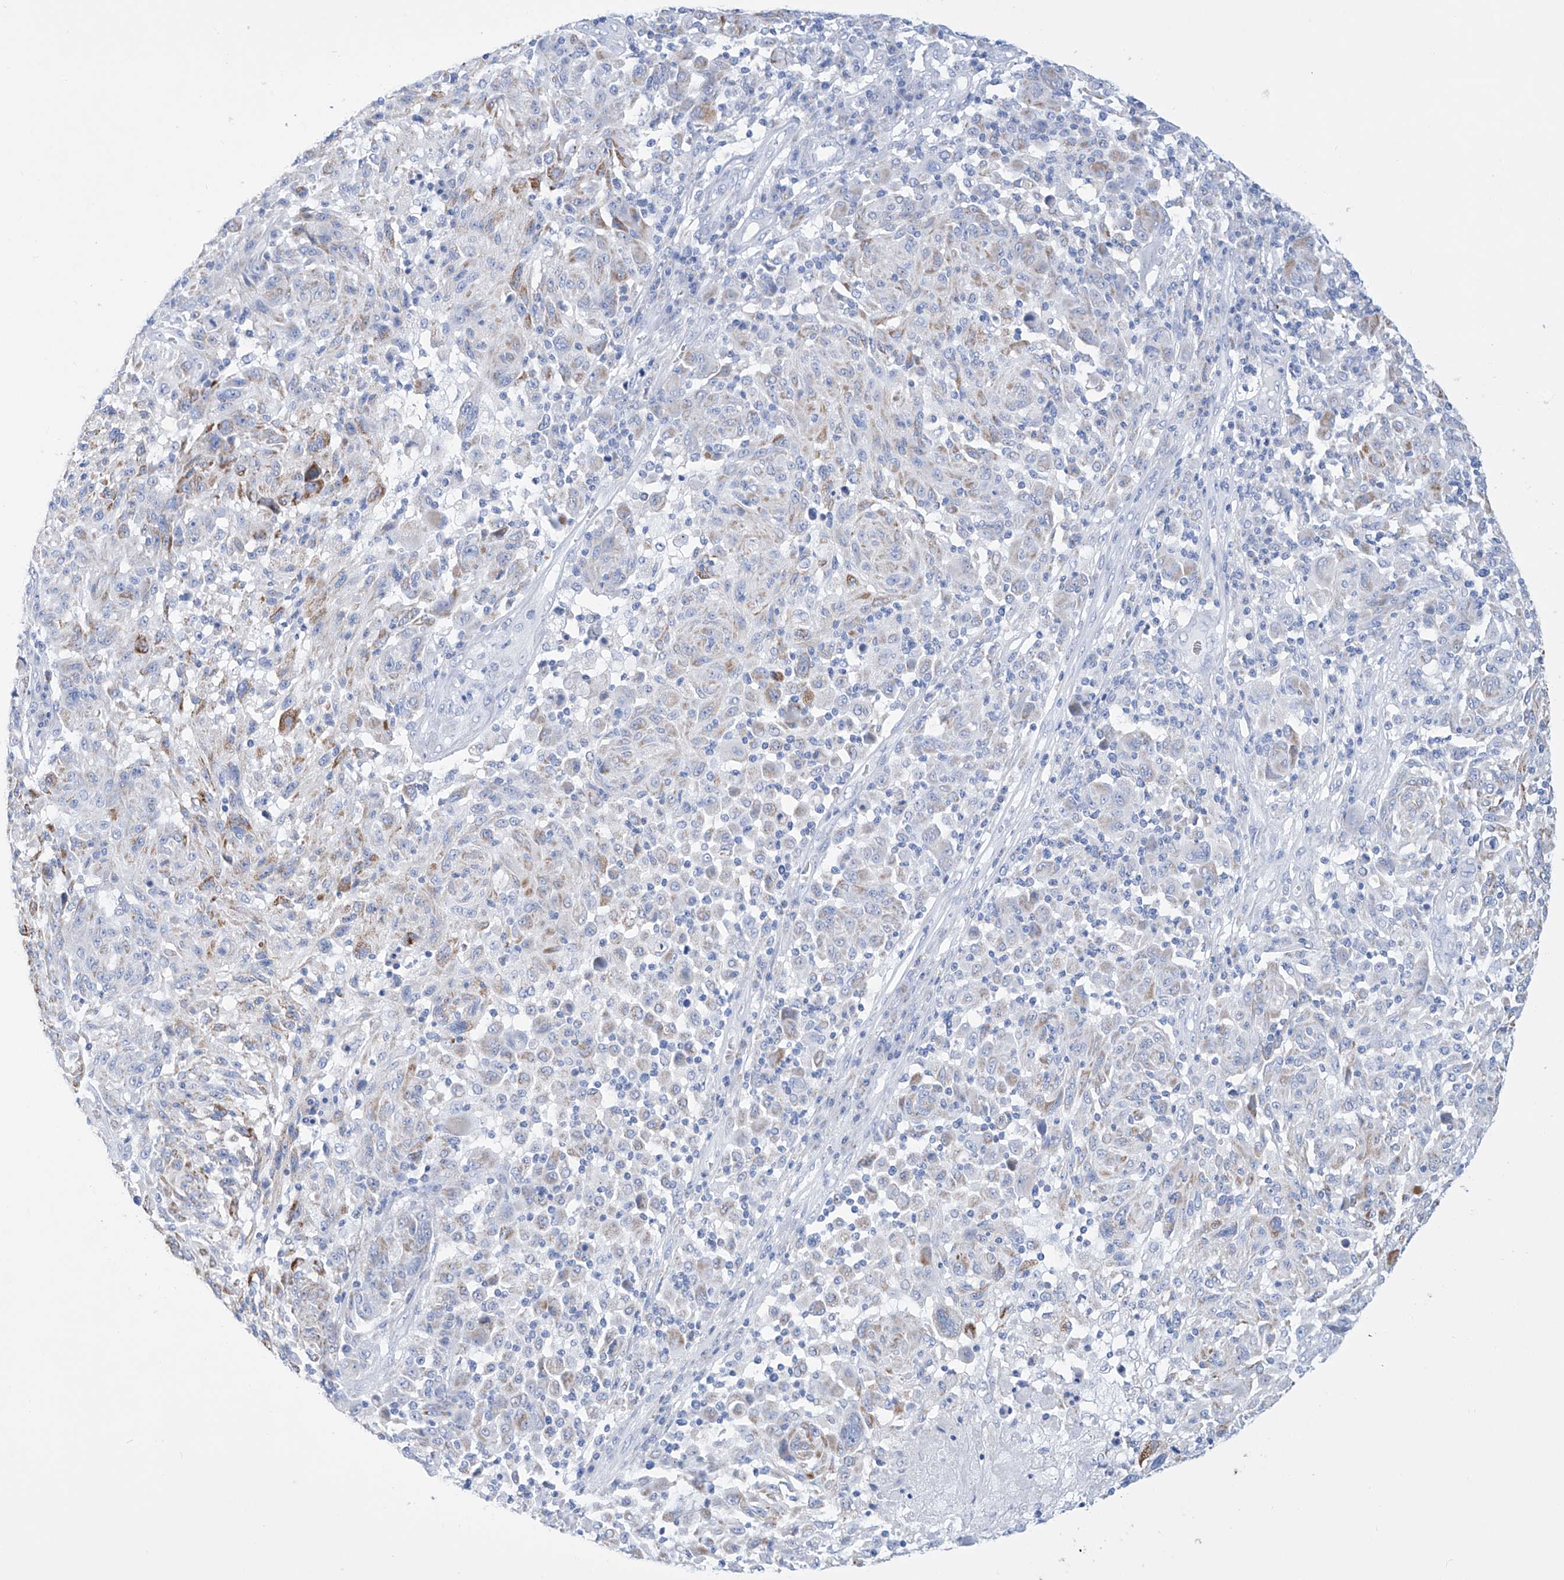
{"staining": {"intensity": "strong", "quantity": "<25%", "location": "cytoplasmic/membranous"}, "tissue": "melanoma", "cell_type": "Tumor cells", "image_type": "cancer", "snomed": [{"axis": "morphology", "description": "Malignant melanoma, NOS"}, {"axis": "topography", "description": "Skin"}], "caption": "Melanoma stained for a protein (brown) displays strong cytoplasmic/membranous positive expression in approximately <25% of tumor cells.", "gene": "ALDH6A1", "patient": {"sex": "male", "age": 53}}